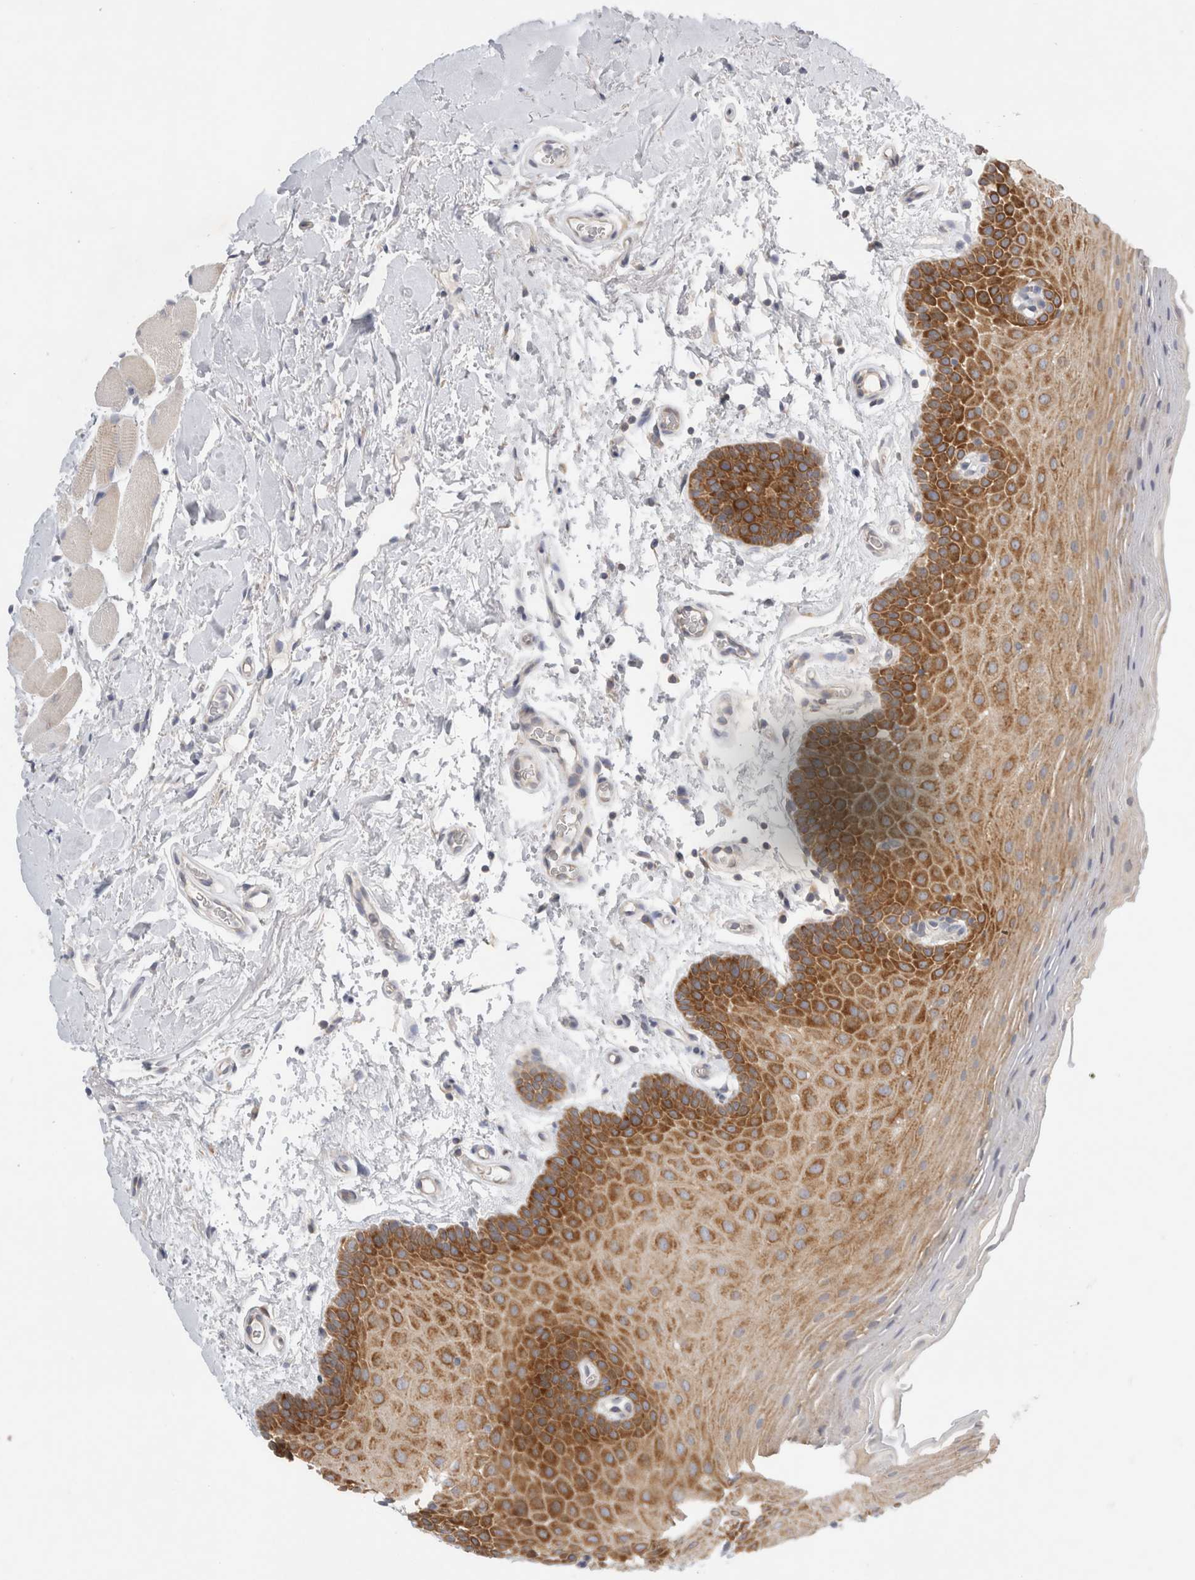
{"staining": {"intensity": "strong", "quantity": "25%-75%", "location": "cytoplasmic/membranous"}, "tissue": "oral mucosa", "cell_type": "Squamous epithelial cells", "image_type": "normal", "snomed": [{"axis": "morphology", "description": "Normal tissue, NOS"}, {"axis": "topography", "description": "Oral tissue"}], "caption": "This micrograph displays immunohistochemistry (IHC) staining of benign human oral mucosa, with high strong cytoplasmic/membranous positivity in about 25%-75% of squamous epithelial cells.", "gene": "ZNF23", "patient": {"sex": "male", "age": 62}}